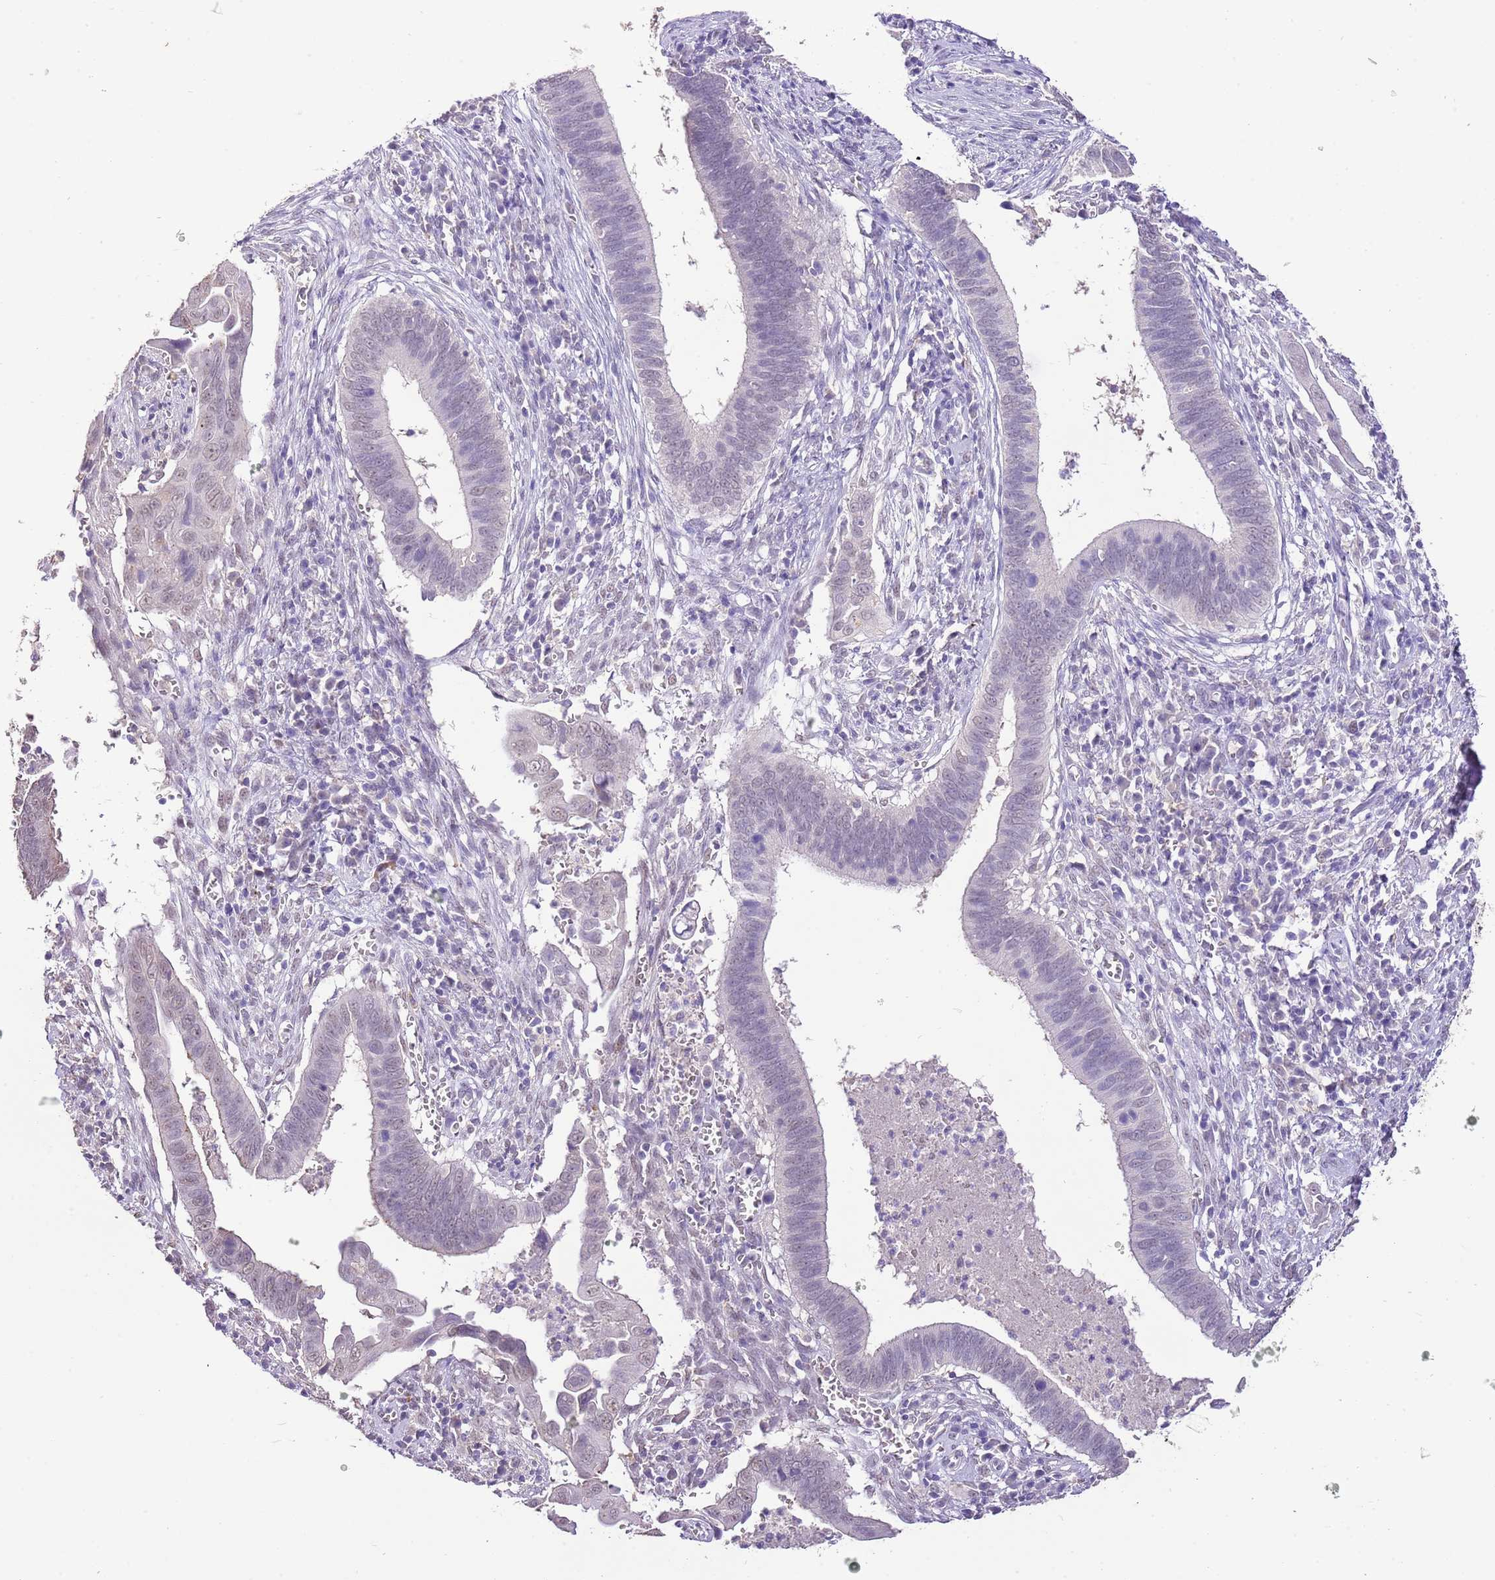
{"staining": {"intensity": "weak", "quantity": "<25%", "location": "nuclear"}, "tissue": "cervical cancer", "cell_type": "Tumor cells", "image_type": "cancer", "snomed": [{"axis": "morphology", "description": "Adenocarcinoma, NOS"}, {"axis": "topography", "description": "Cervix"}], "caption": "DAB immunohistochemical staining of cervical cancer (adenocarcinoma) reveals no significant staining in tumor cells.", "gene": "IZUMO4", "patient": {"sex": "female", "age": 42}}